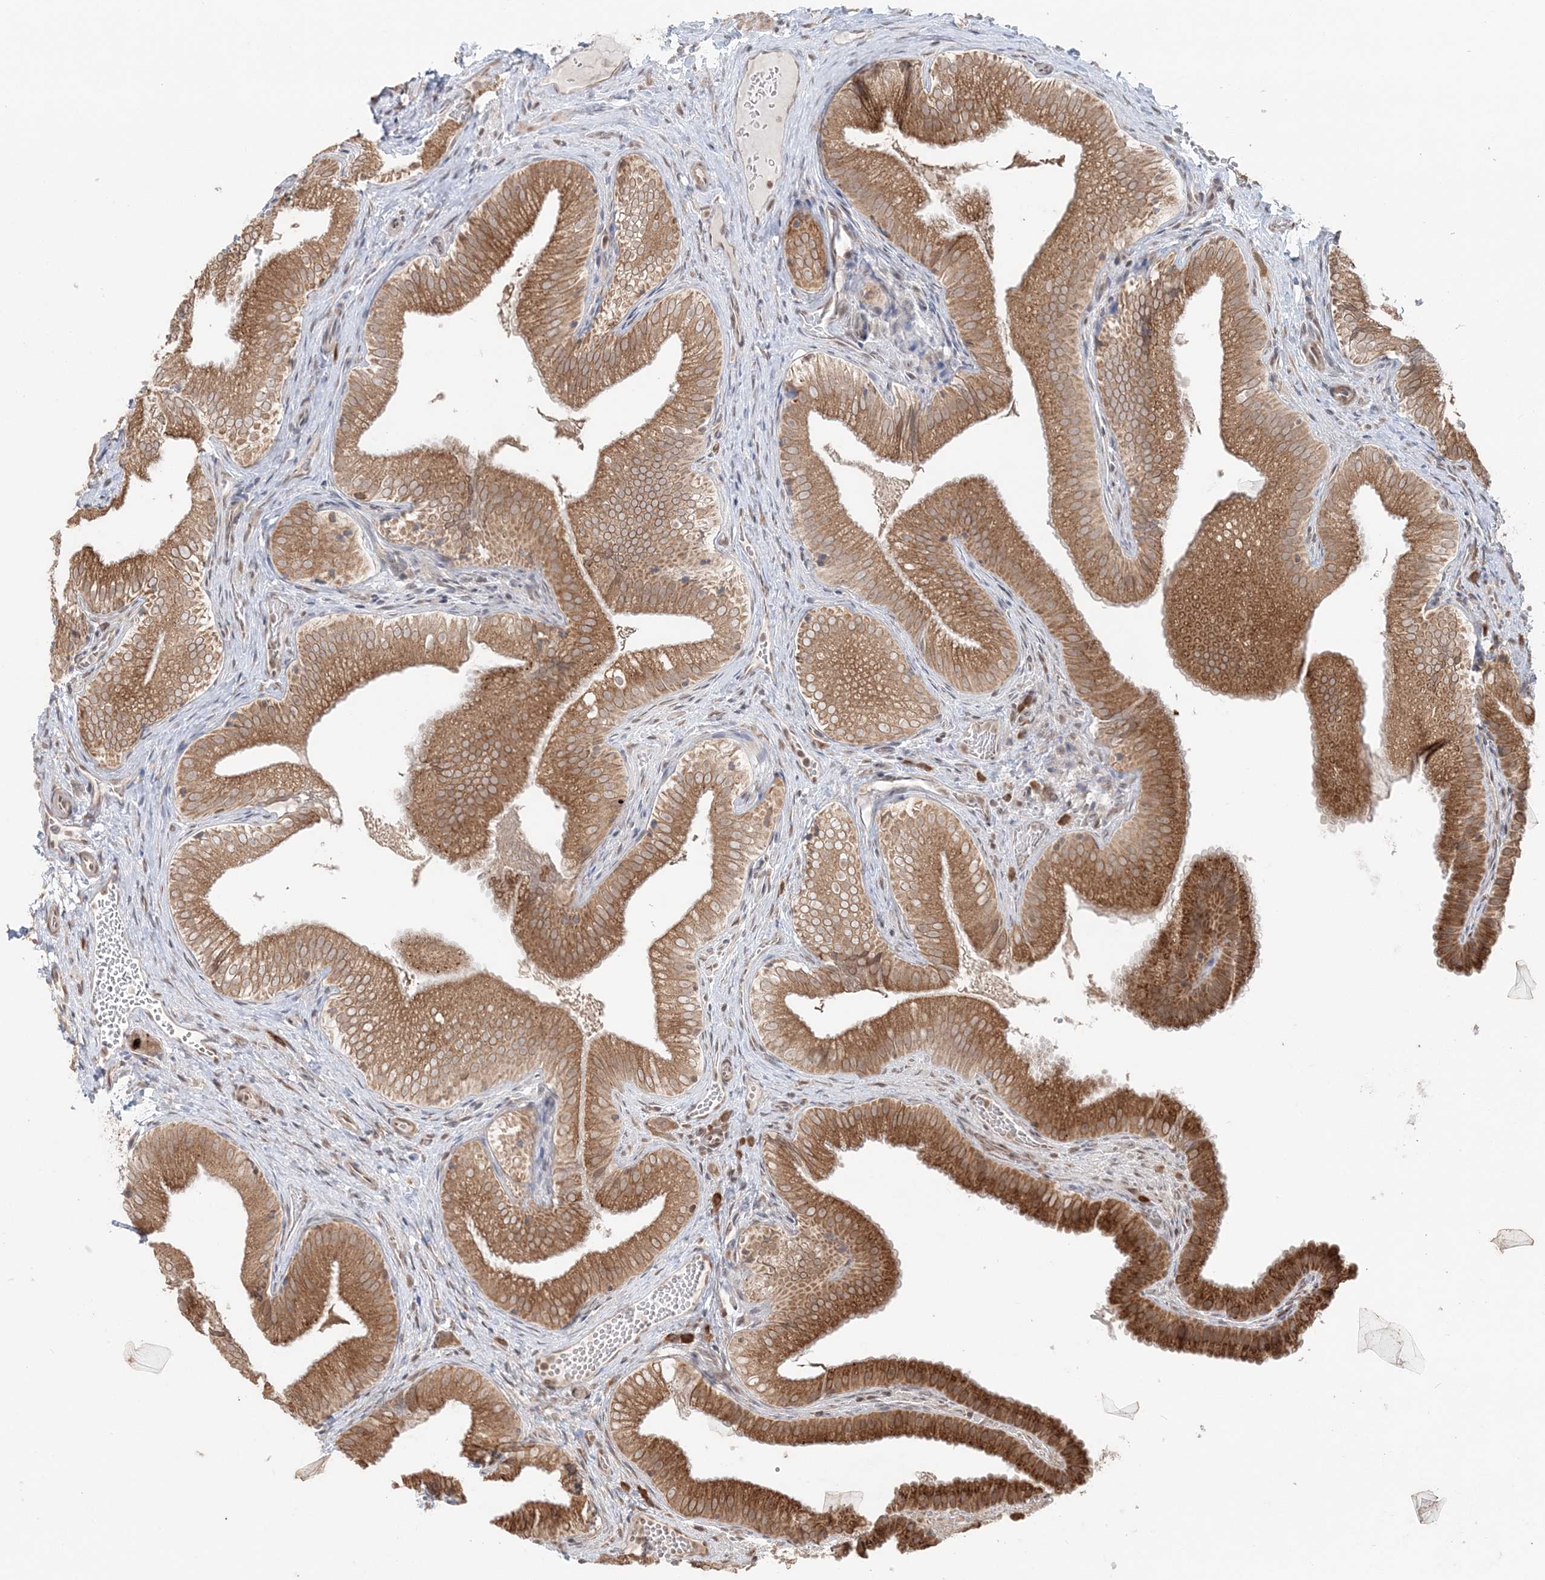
{"staining": {"intensity": "moderate", "quantity": ">75%", "location": "cytoplasmic/membranous"}, "tissue": "gallbladder", "cell_type": "Glandular cells", "image_type": "normal", "snomed": [{"axis": "morphology", "description": "Normal tissue, NOS"}, {"axis": "topography", "description": "Gallbladder"}], "caption": "Gallbladder stained with IHC reveals moderate cytoplasmic/membranous expression in about >75% of glandular cells. (brown staining indicates protein expression, while blue staining denotes nuclei).", "gene": "TMED10", "patient": {"sex": "female", "age": 30}}